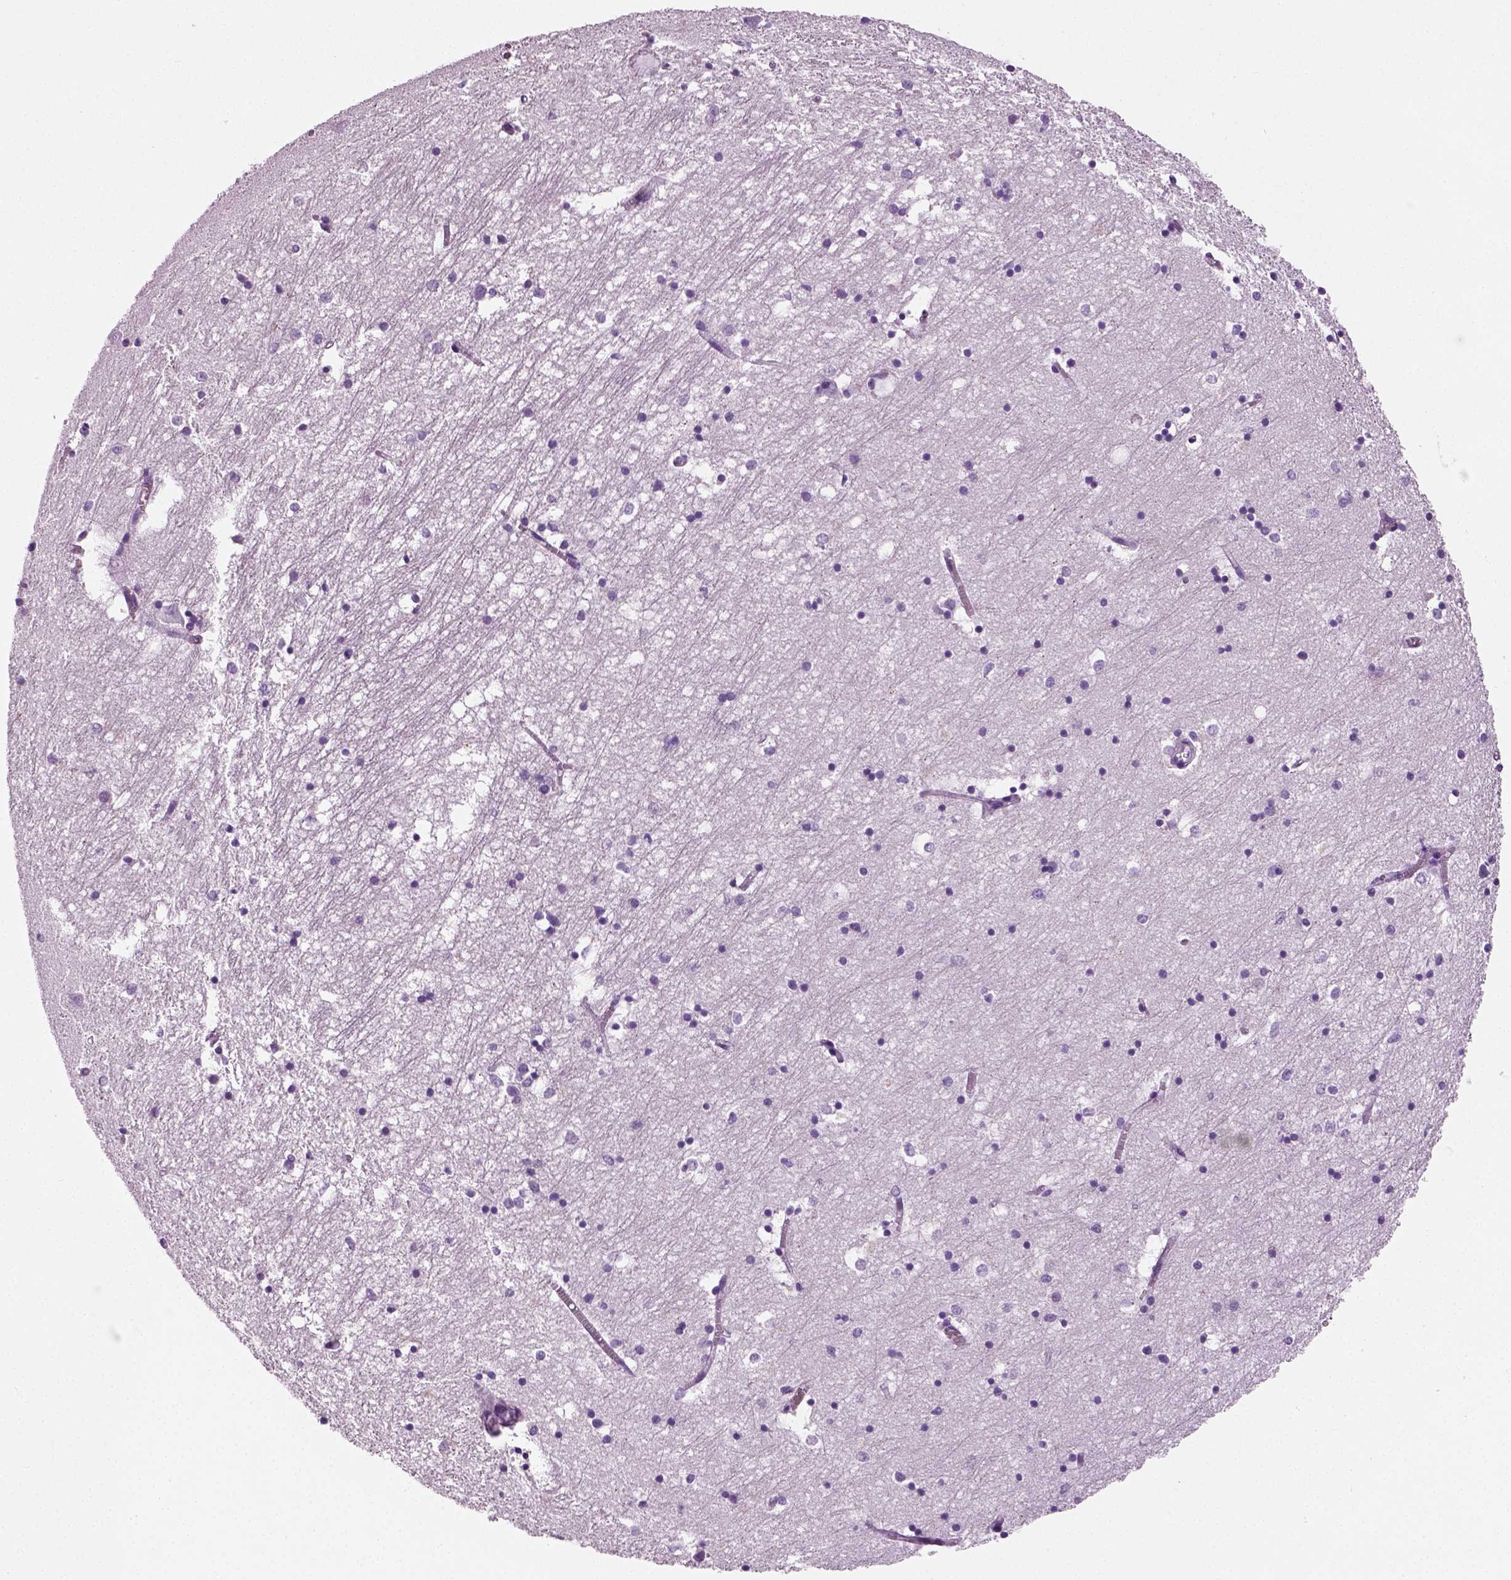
{"staining": {"intensity": "negative", "quantity": "none", "location": "none"}, "tissue": "hippocampus", "cell_type": "Glial cells", "image_type": "normal", "snomed": [{"axis": "morphology", "description": "Normal tissue, NOS"}, {"axis": "topography", "description": "Lateral ventricle wall"}, {"axis": "topography", "description": "Hippocampus"}], "caption": "High magnification brightfield microscopy of unremarkable hippocampus stained with DAB (3,3'-diaminobenzidine) (brown) and counterstained with hematoxylin (blue): glial cells show no significant expression.", "gene": "SPATA31E1", "patient": {"sex": "female", "age": 63}}